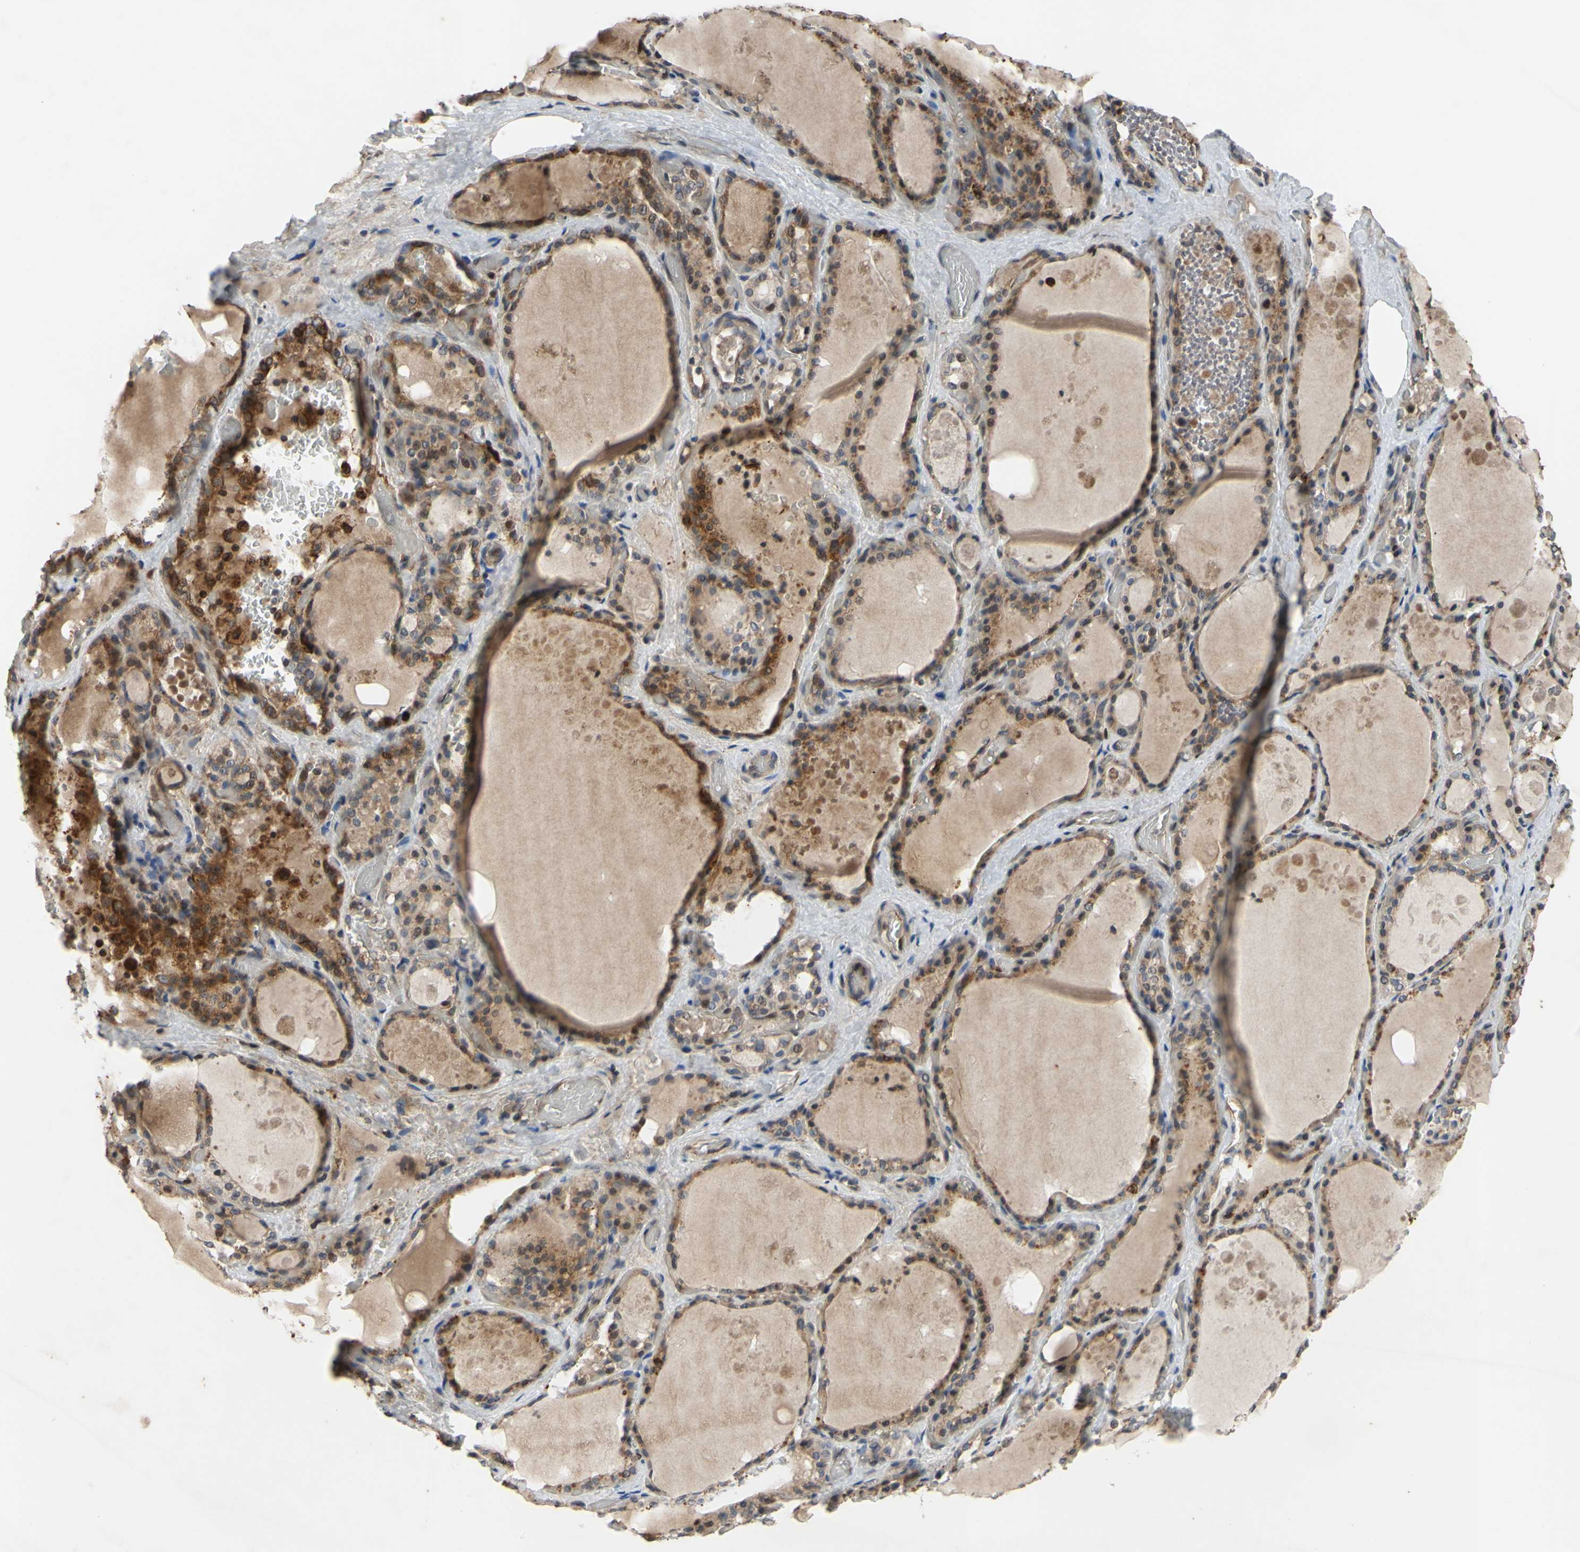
{"staining": {"intensity": "weak", "quantity": "25%-75%", "location": "cytoplasmic/membranous,nuclear"}, "tissue": "thyroid gland", "cell_type": "Glandular cells", "image_type": "normal", "snomed": [{"axis": "morphology", "description": "Normal tissue, NOS"}, {"axis": "topography", "description": "Thyroid gland"}], "caption": "Immunohistochemistry (IHC) photomicrograph of unremarkable thyroid gland: thyroid gland stained using immunohistochemistry displays low levels of weak protein expression localized specifically in the cytoplasmic/membranous,nuclear of glandular cells, appearing as a cytoplasmic/membranous,nuclear brown color.", "gene": "PLXNA2", "patient": {"sex": "male", "age": 61}}